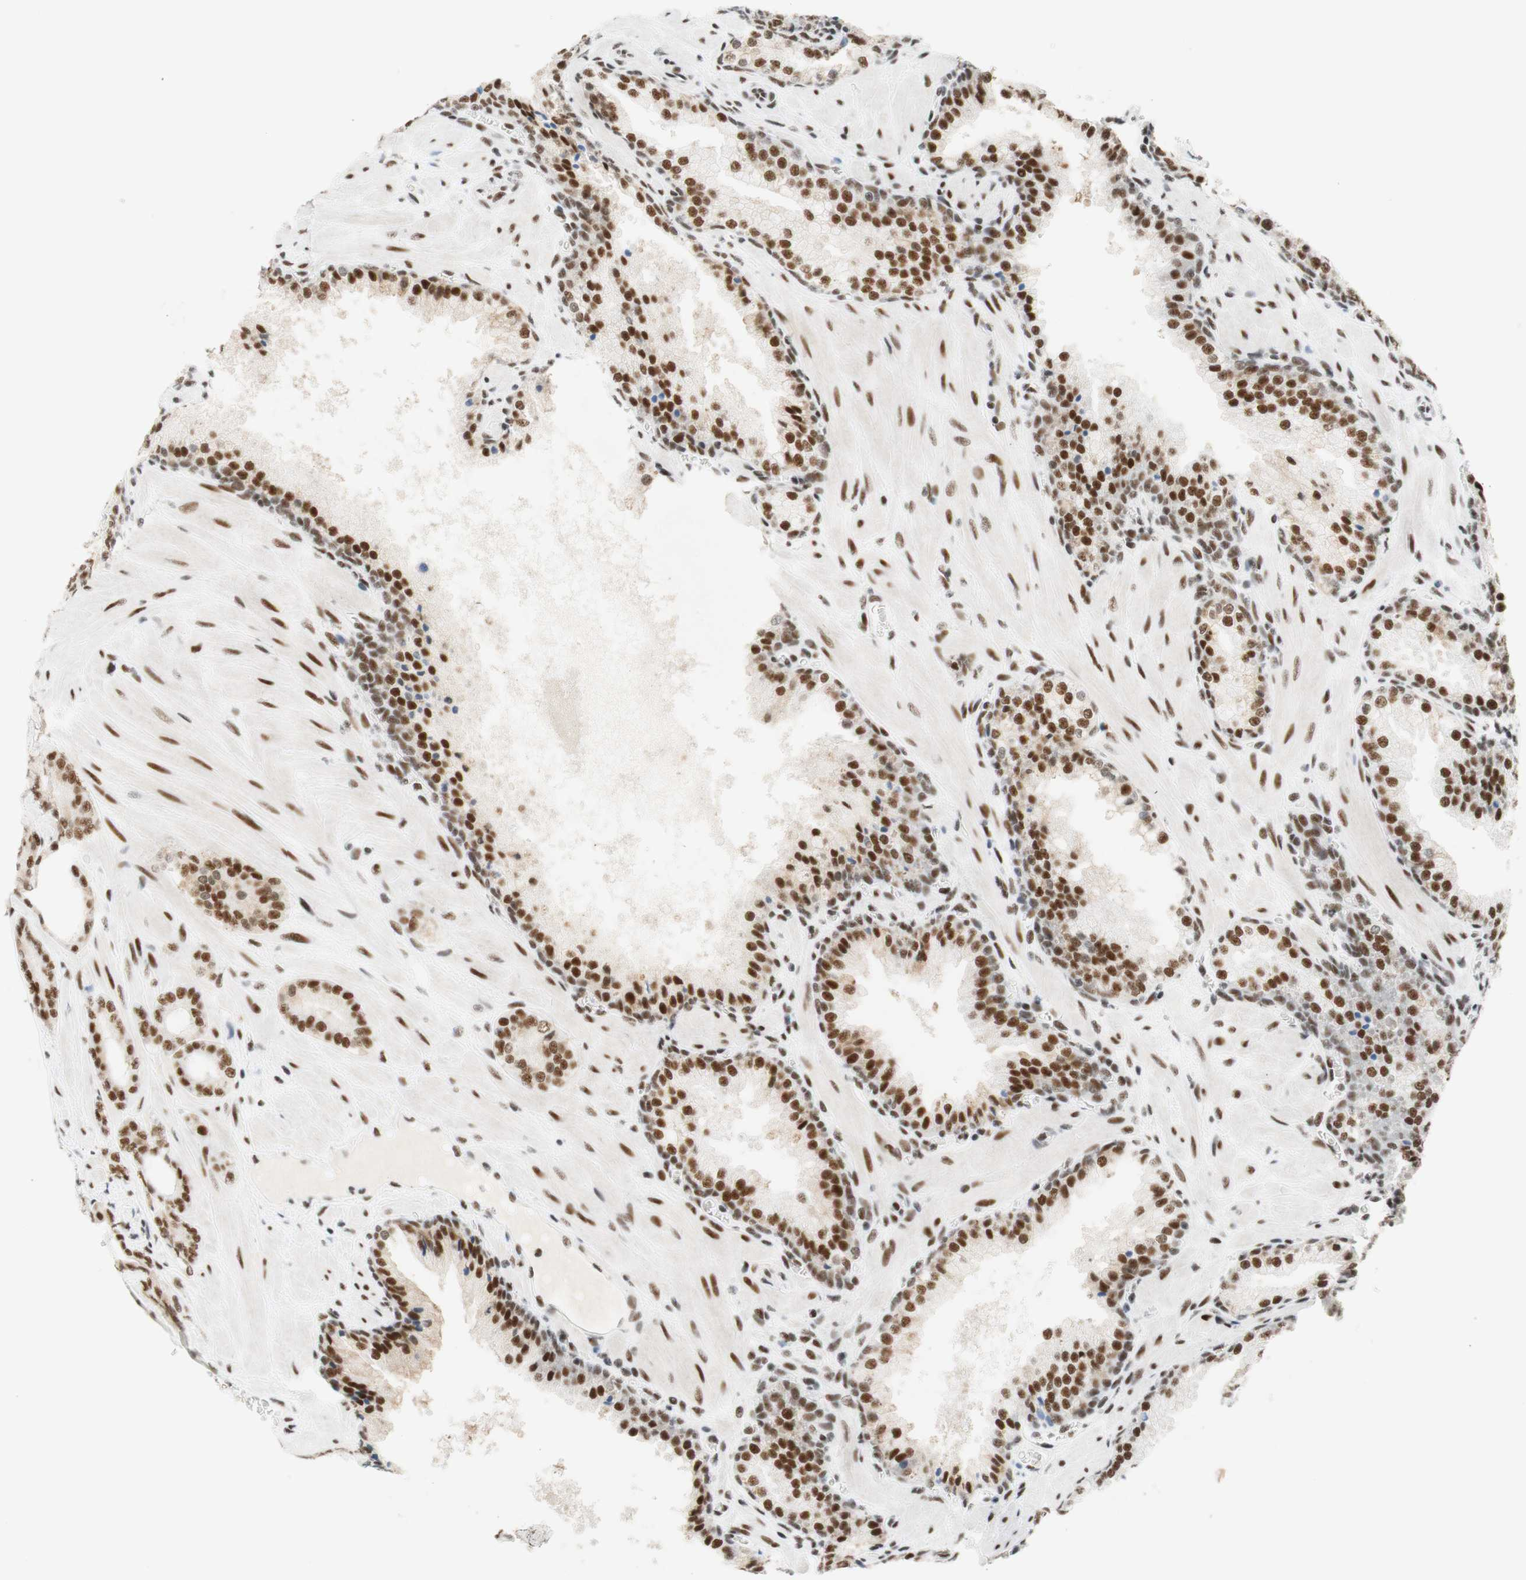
{"staining": {"intensity": "moderate", "quantity": ">75%", "location": "nuclear"}, "tissue": "prostate cancer", "cell_type": "Tumor cells", "image_type": "cancer", "snomed": [{"axis": "morphology", "description": "Adenocarcinoma, Low grade"}, {"axis": "topography", "description": "Prostate"}], "caption": "Moderate nuclear expression is identified in about >75% of tumor cells in prostate cancer (adenocarcinoma (low-grade)).", "gene": "RNF20", "patient": {"sex": "male", "age": 63}}